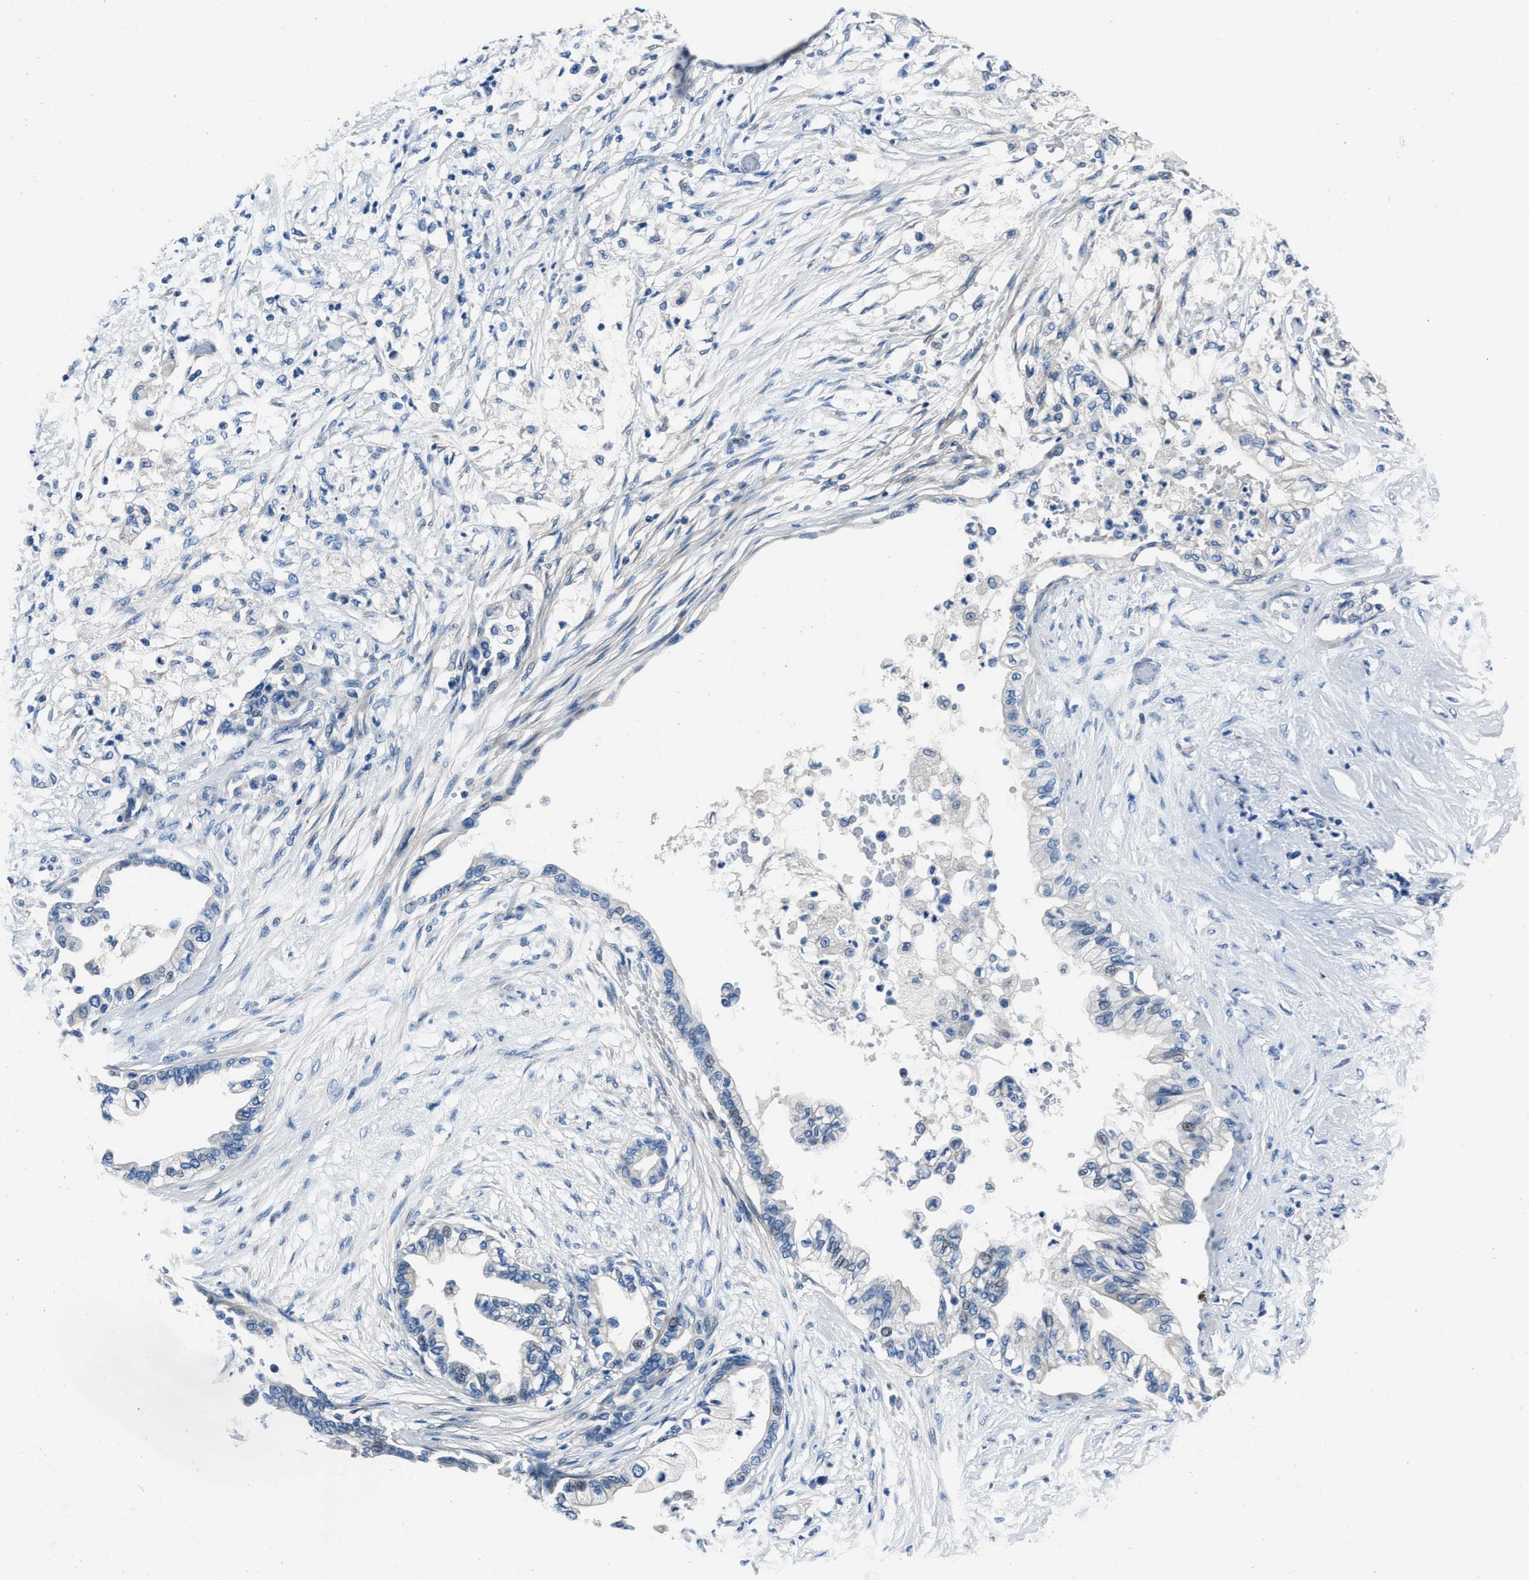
{"staining": {"intensity": "negative", "quantity": "none", "location": "none"}, "tissue": "pancreatic cancer", "cell_type": "Tumor cells", "image_type": "cancer", "snomed": [{"axis": "morphology", "description": "Normal tissue, NOS"}, {"axis": "morphology", "description": "Adenocarcinoma, NOS"}, {"axis": "topography", "description": "Pancreas"}, {"axis": "topography", "description": "Duodenum"}], "caption": "Immunohistochemistry image of adenocarcinoma (pancreatic) stained for a protein (brown), which reveals no staining in tumor cells.", "gene": "NACAD", "patient": {"sex": "female", "age": 60}}